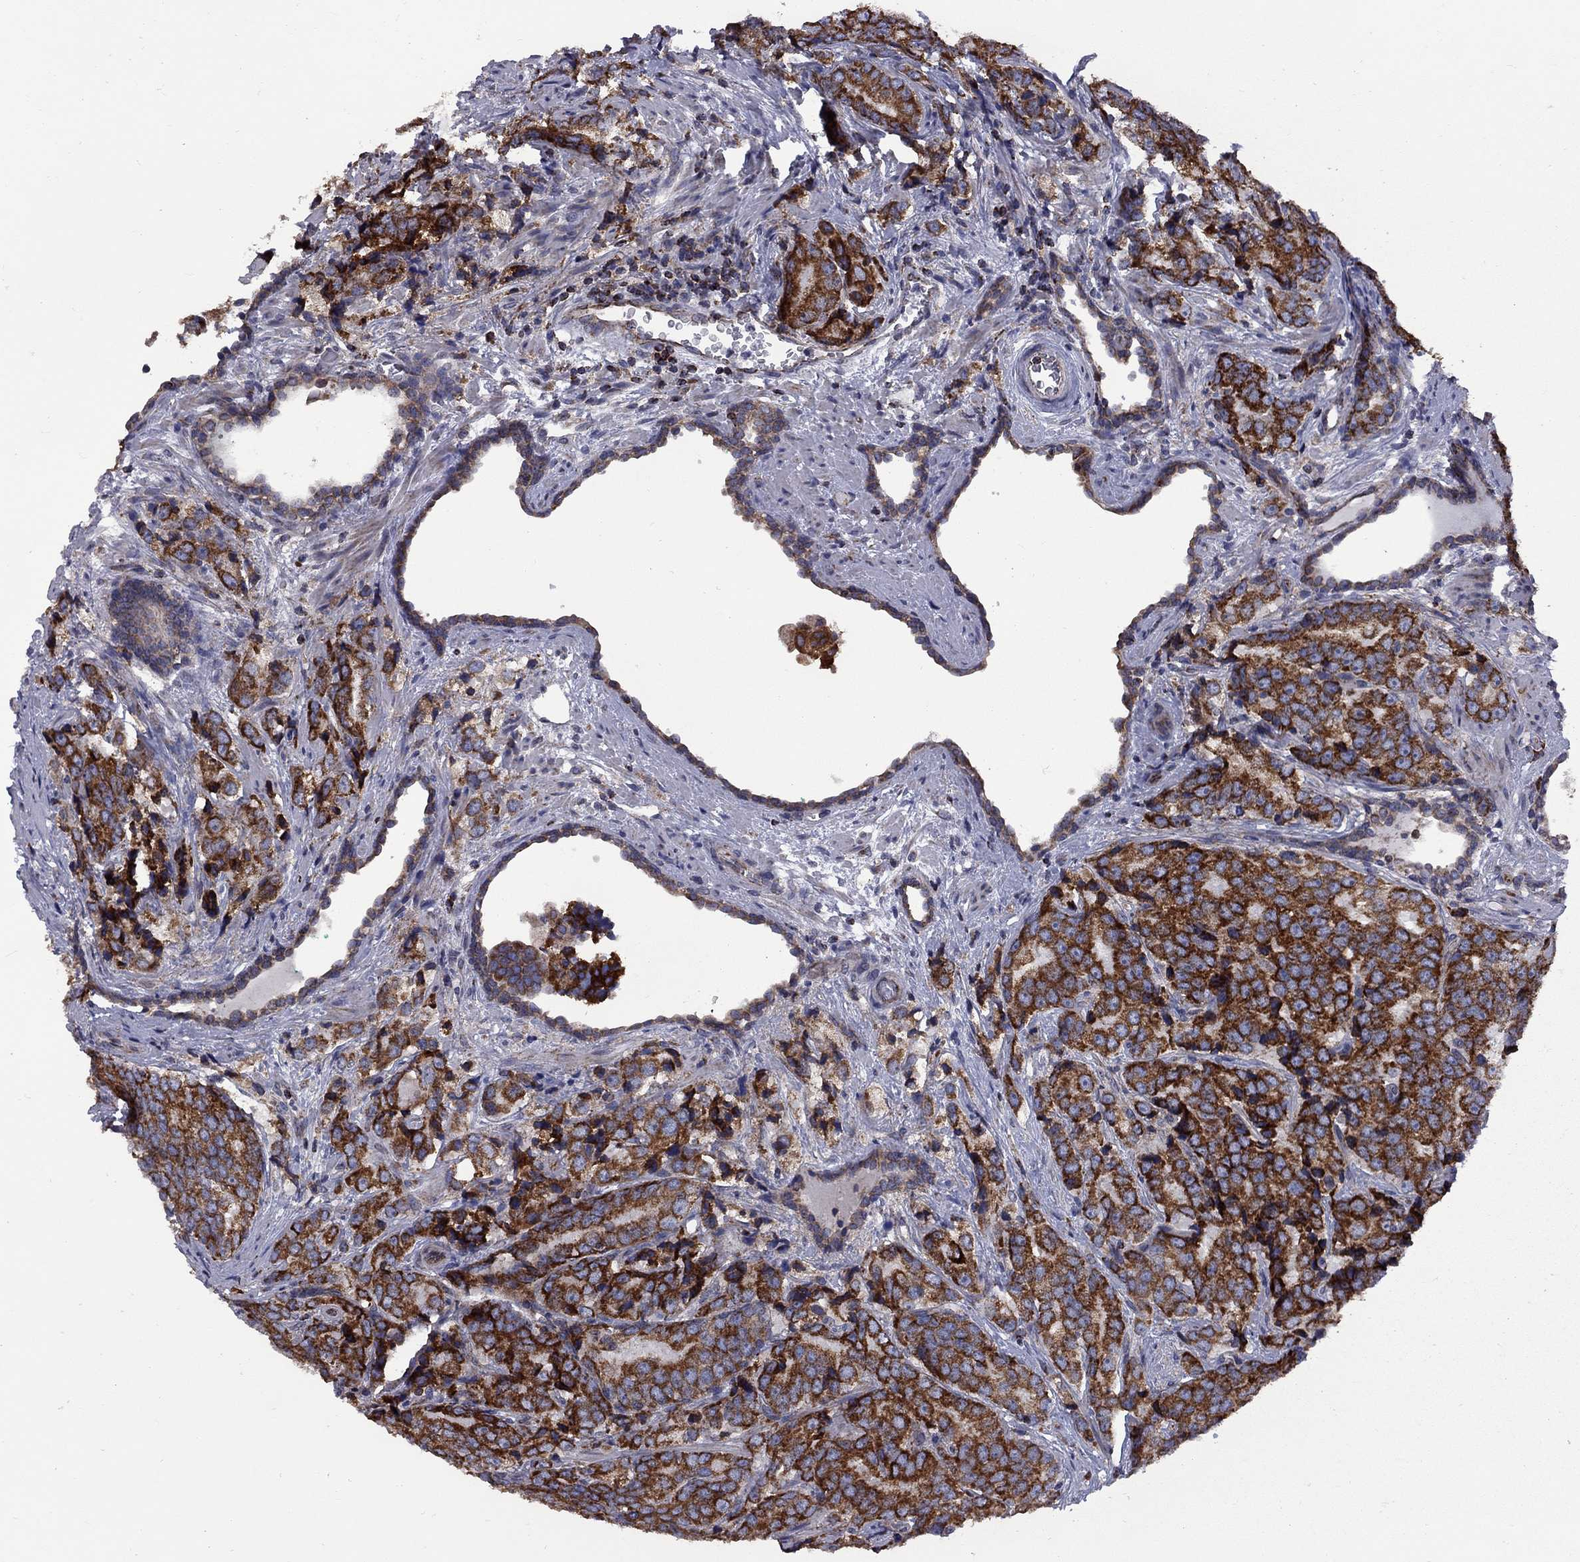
{"staining": {"intensity": "strong", "quantity": ">75%", "location": "cytoplasmic/membranous"}, "tissue": "prostate cancer", "cell_type": "Tumor cells", "image_type": "cancer", "snomed": [{"axis": "morphology", "description": "Adenocarcinoma, NOS"}, {"axis": "topography", "description": "Prostate"}], "caption": "Protein expression analysis of human prostate adenocarcinoma reveals strong cytoplasmic/membranous expression in approximately >75% of tumor cells. The protein is stained brown, and the nuclei are stained in blue (DAB IHC with brightfield microscopy, high magnification).", "gene": "CLPTM1", "patient": {"sex": "male", "age": 71}}